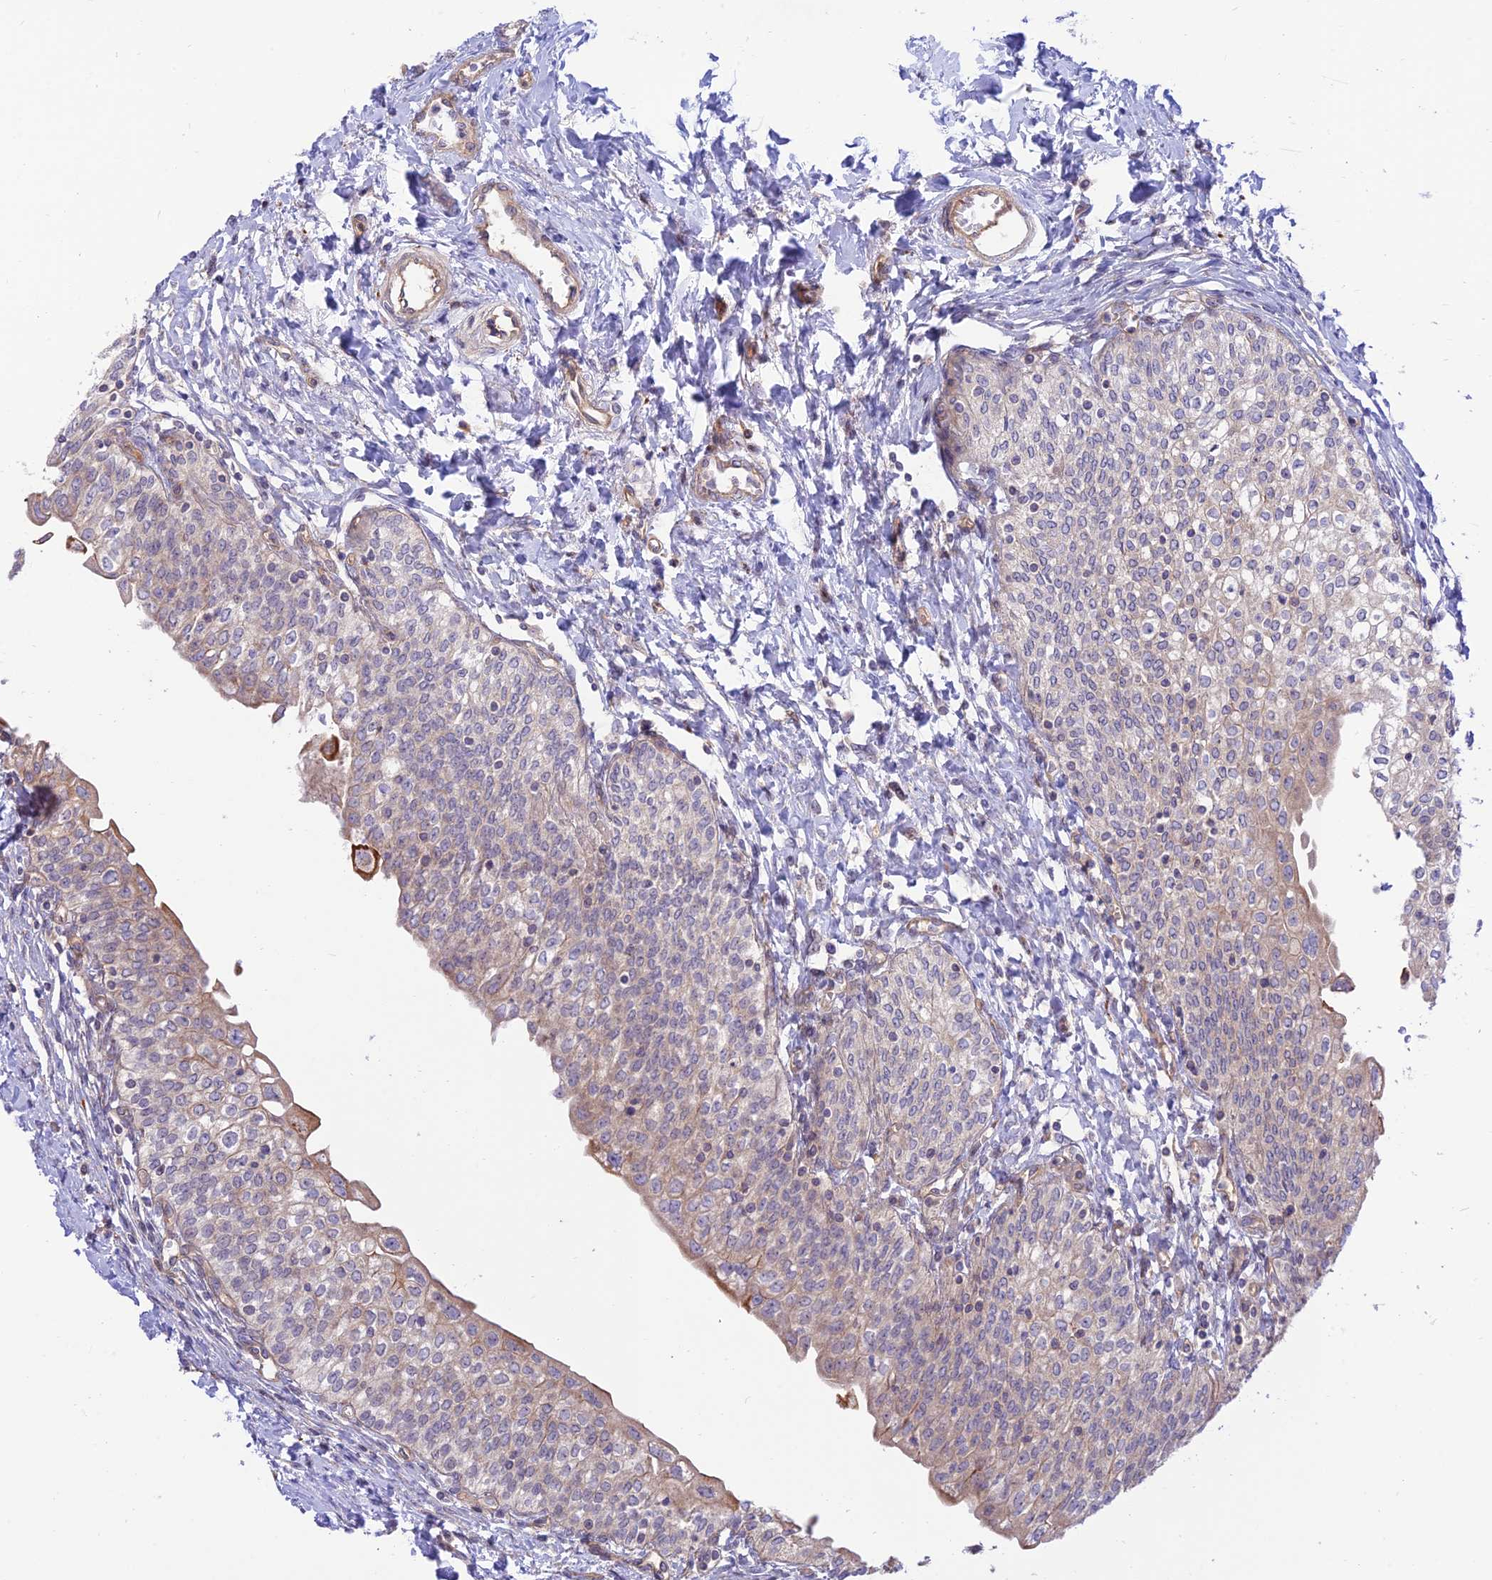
{"staining": {"intensity": "weak", "quantity": "<25%", "location": "cytoplasmic/membranous"}, "tissue": "urinary bladder", "cell_type": "Urothelial cells", "image_type": "normal", "snomed": [{"axis": "morphology", "description": "Normal tissue, NOS"}, {"axis": "topography", "description": "Urinary bladder"}], "caption": "The micrograph shows no staining of urothelial cells in benign urinary bladder.", "gene": "KCNAB1", "patient": {"sex": "male", "age": 55}}